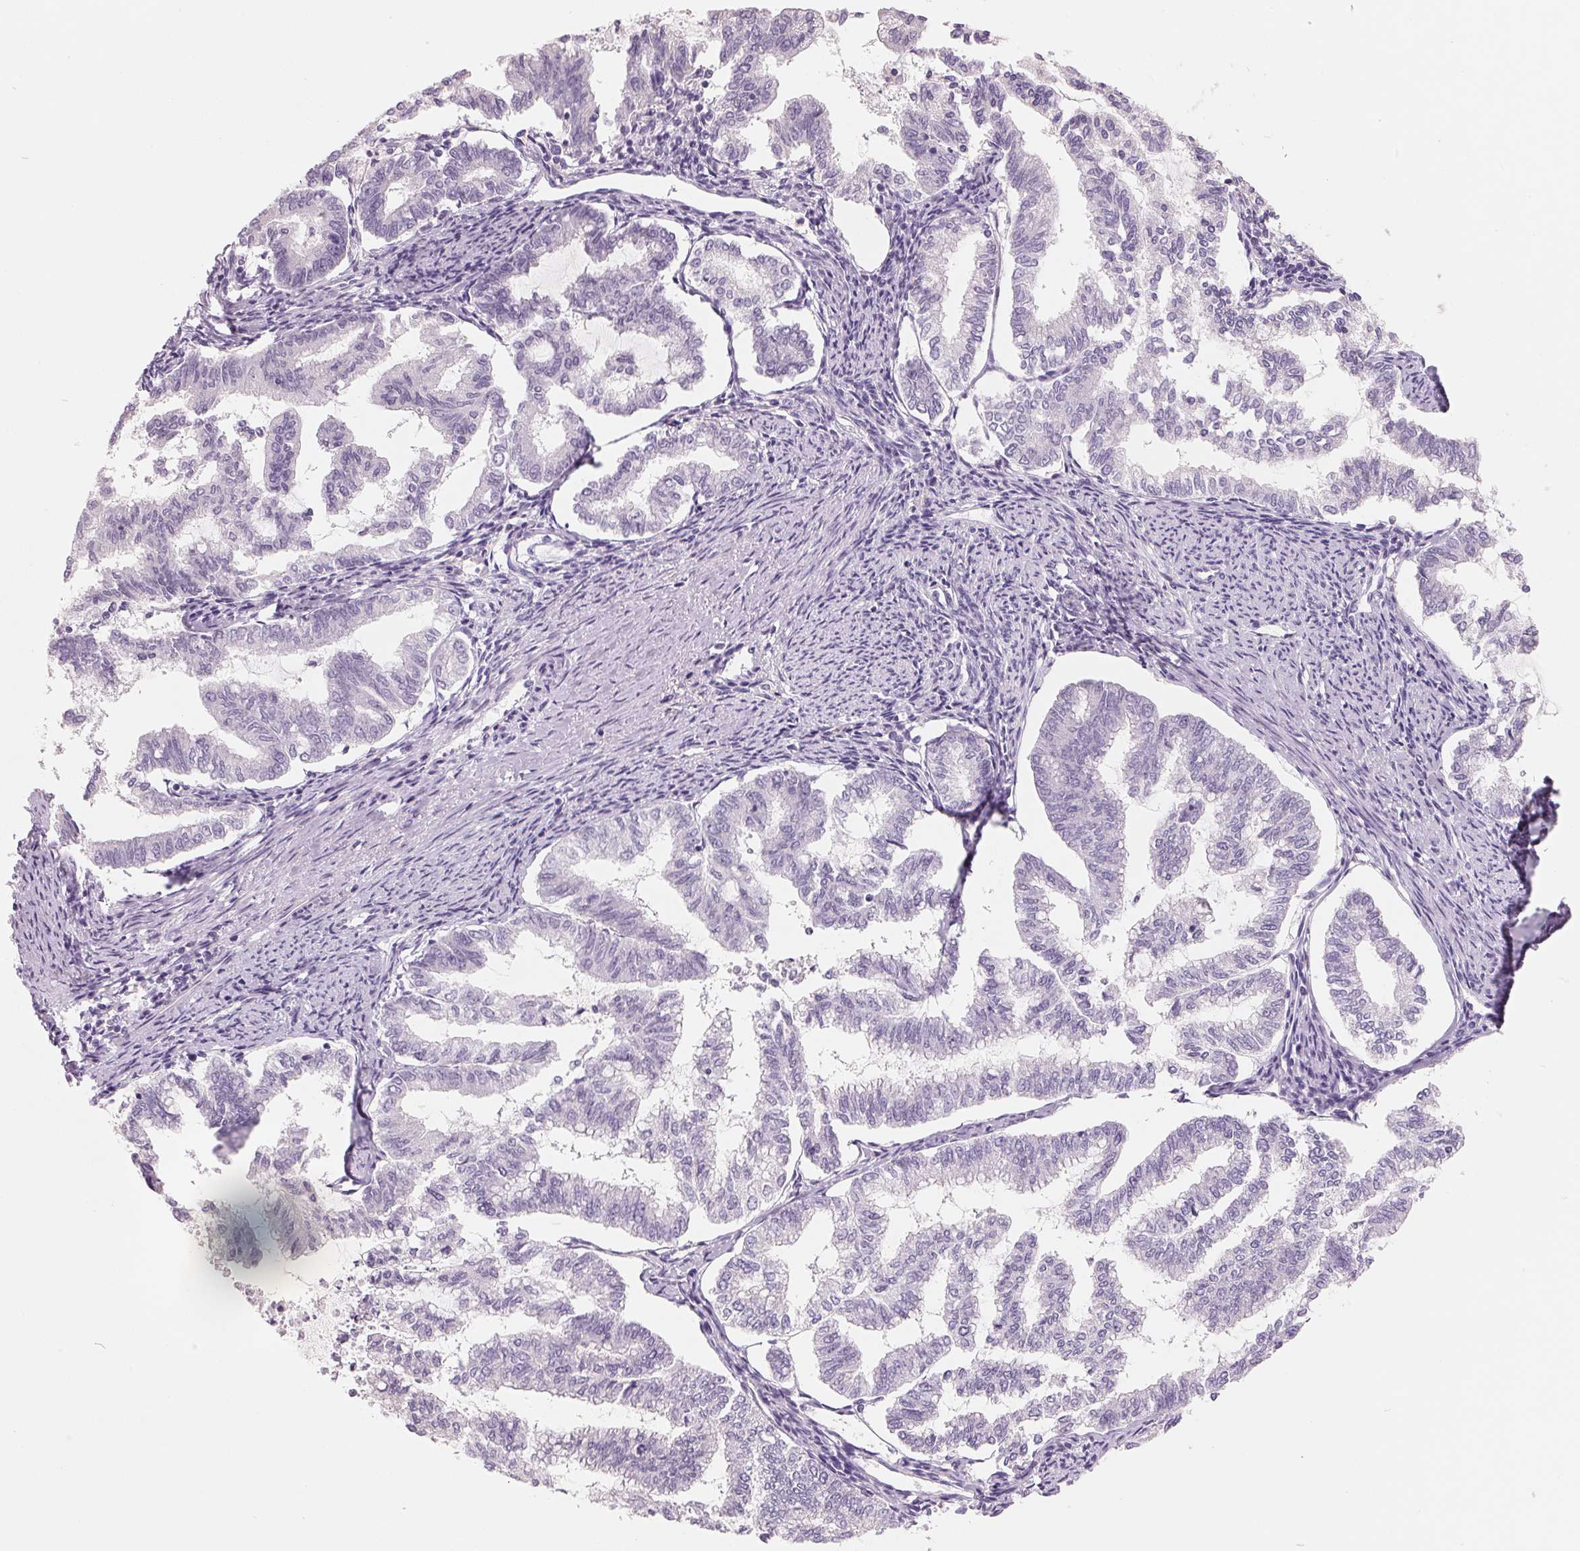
{"staining": {"intensity": "negative", "quantity": "none", "location": "none"}, "tissue": "endometrial cancer", "cell_type": "Tumor cells", "image_type": "cancer", "snomed": [{"axis": "morphology", "description": "Adenocarcinoma, NOS"}, {"axis": "topography", "description": "Endometrium"}], "caption": "A photomicrograph of human adenocarcinoma (endometrial) is negative for staining in tumor cells.", "gene": "FTCD", "patient": {"sex": "female", "age": 79}}